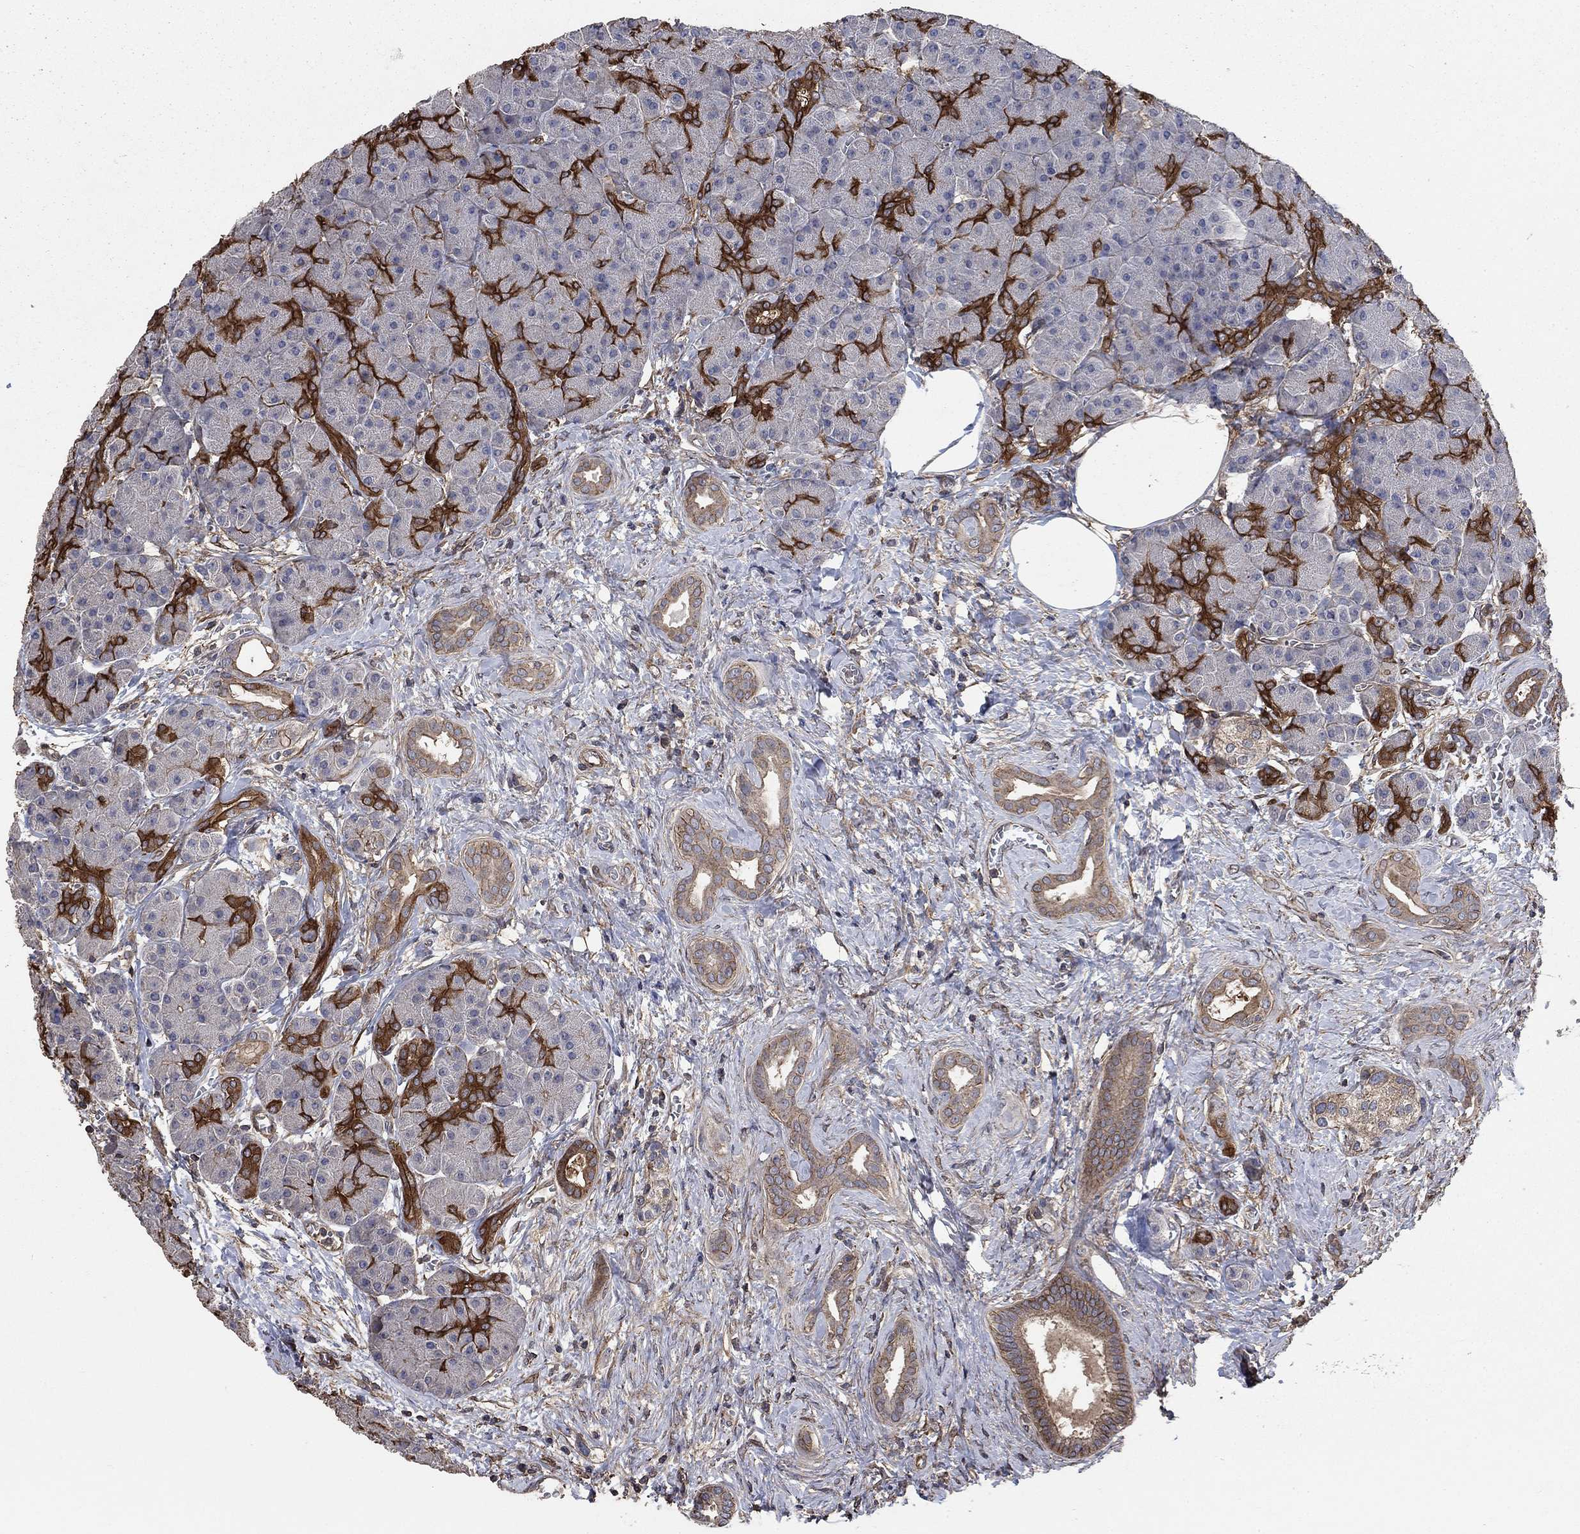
{"staining": {"intensity": "strong", "quantity": "<25%", "location": "cytoplasmic/membranous"}, "tissue": "pancreas", "cell_type": "Exocrine glandular cells", "image_type": "normal", "snomed": [{"axis": "morphology", "description": "Normal tissue, NOS"}, {"axis": "topography", "description": "Pancreas"}], "caption": "Exocrine glandular cells exhibit medium levels of strong cytoplasmic/membranous expression in approximately <25% of cells in benign human pancreas. (Stains: DAB (3,3'-diaminobenzidine) in brown, nuclei in blue, Microscopy: brightfield microscopy at high magnification).", "gene": "PDE3A", "patient": {"sex": "male", "age": 61}}